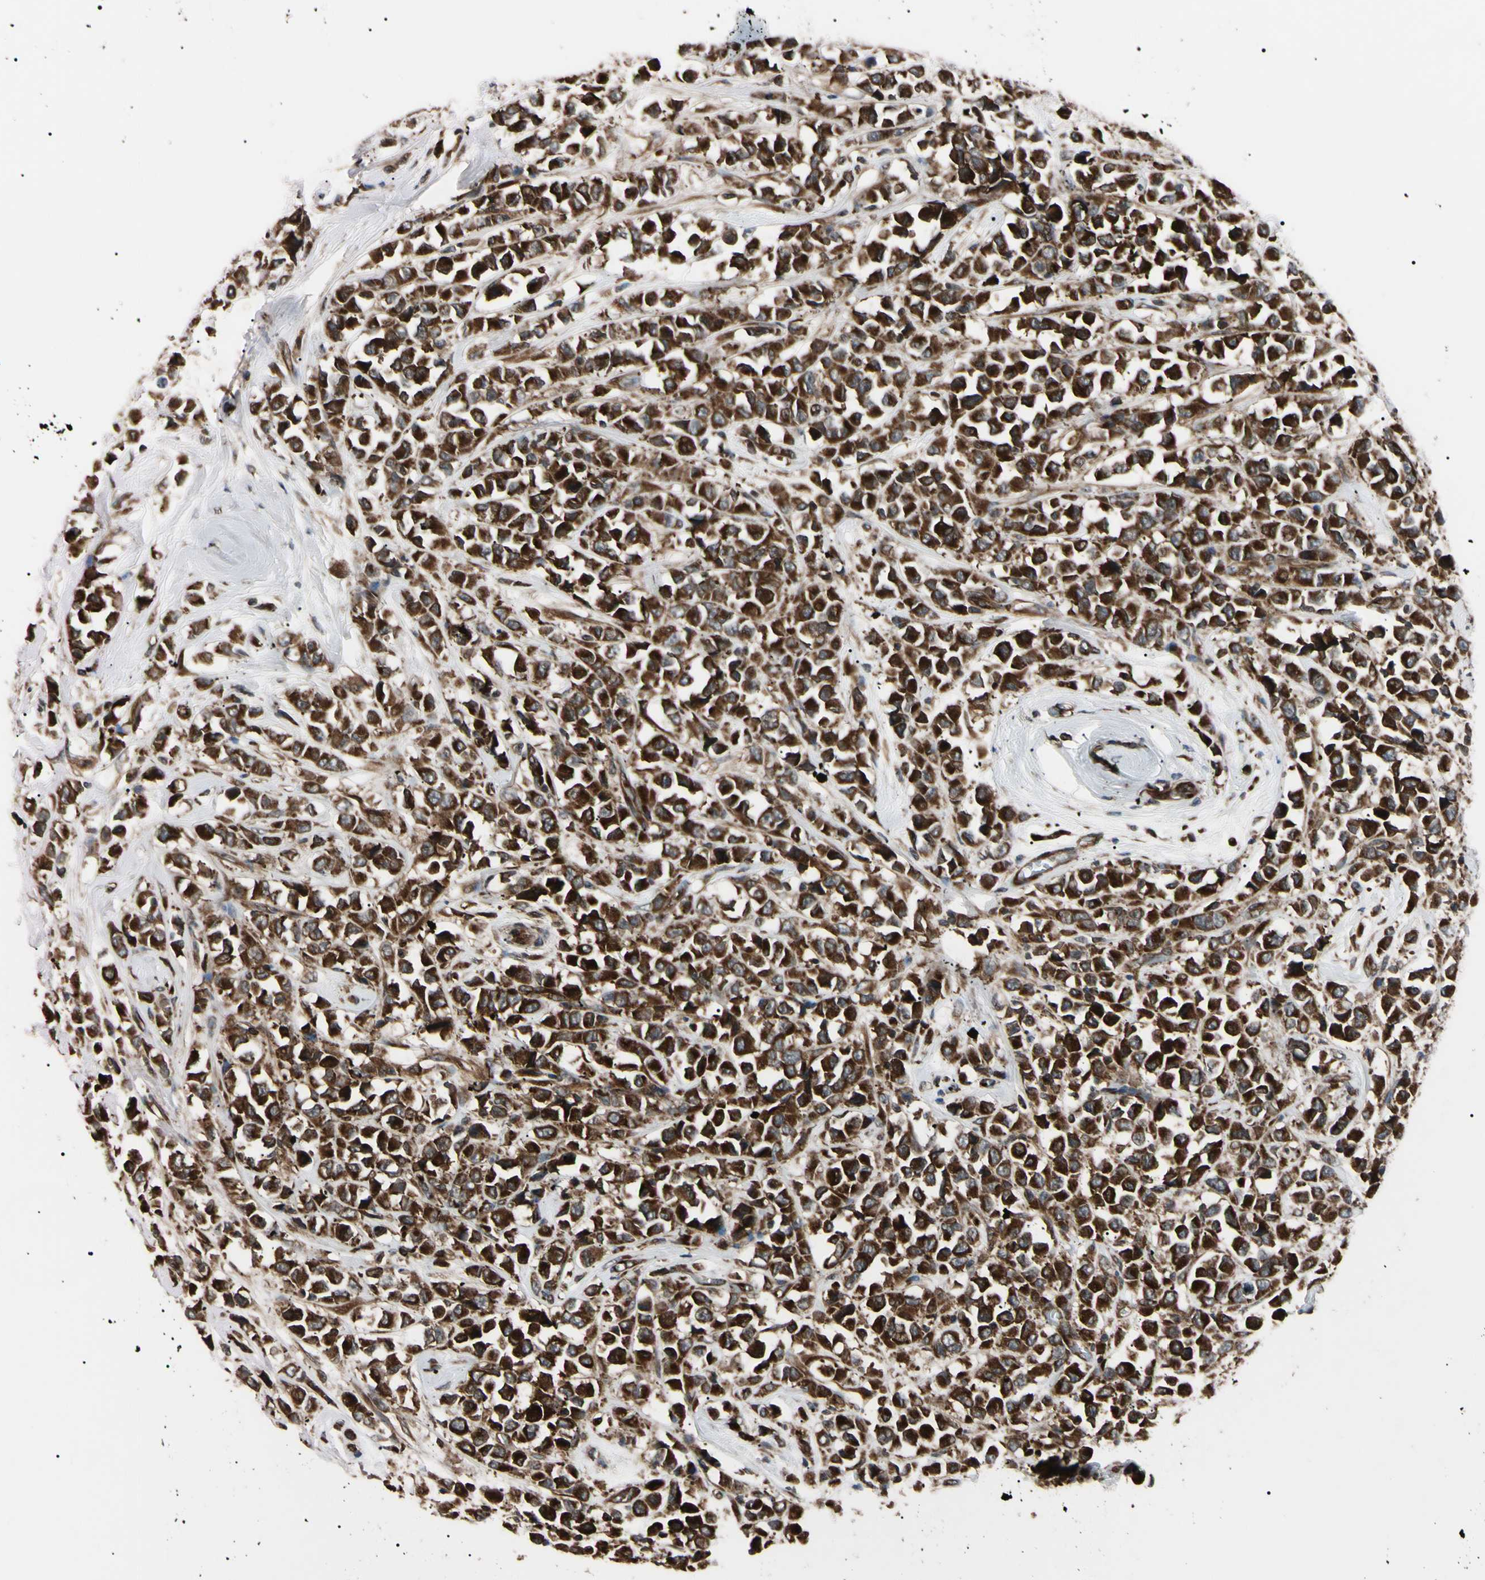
{"staining": {"intensity": "strong", "quantity": ">75%", "location": "cytoplasmic/membranous"}, "tissue": "breast cancer", "cell_type": "Tumor cells", "image_type": "cancer", "snomed": [{"axis": "morphology", "description": "Duct carcinoma"}, {"axis": "topography", "description": "Breast"}], "caption": "This is a photomicrograph of immunohistochemistry staining of intraductal carcinoma (breast), which shows strong staining in the cytoplasmic/membranous of tumor cells.", "gene": "GUCY1B1", "patient": {"sex": "female", "age": 61}}